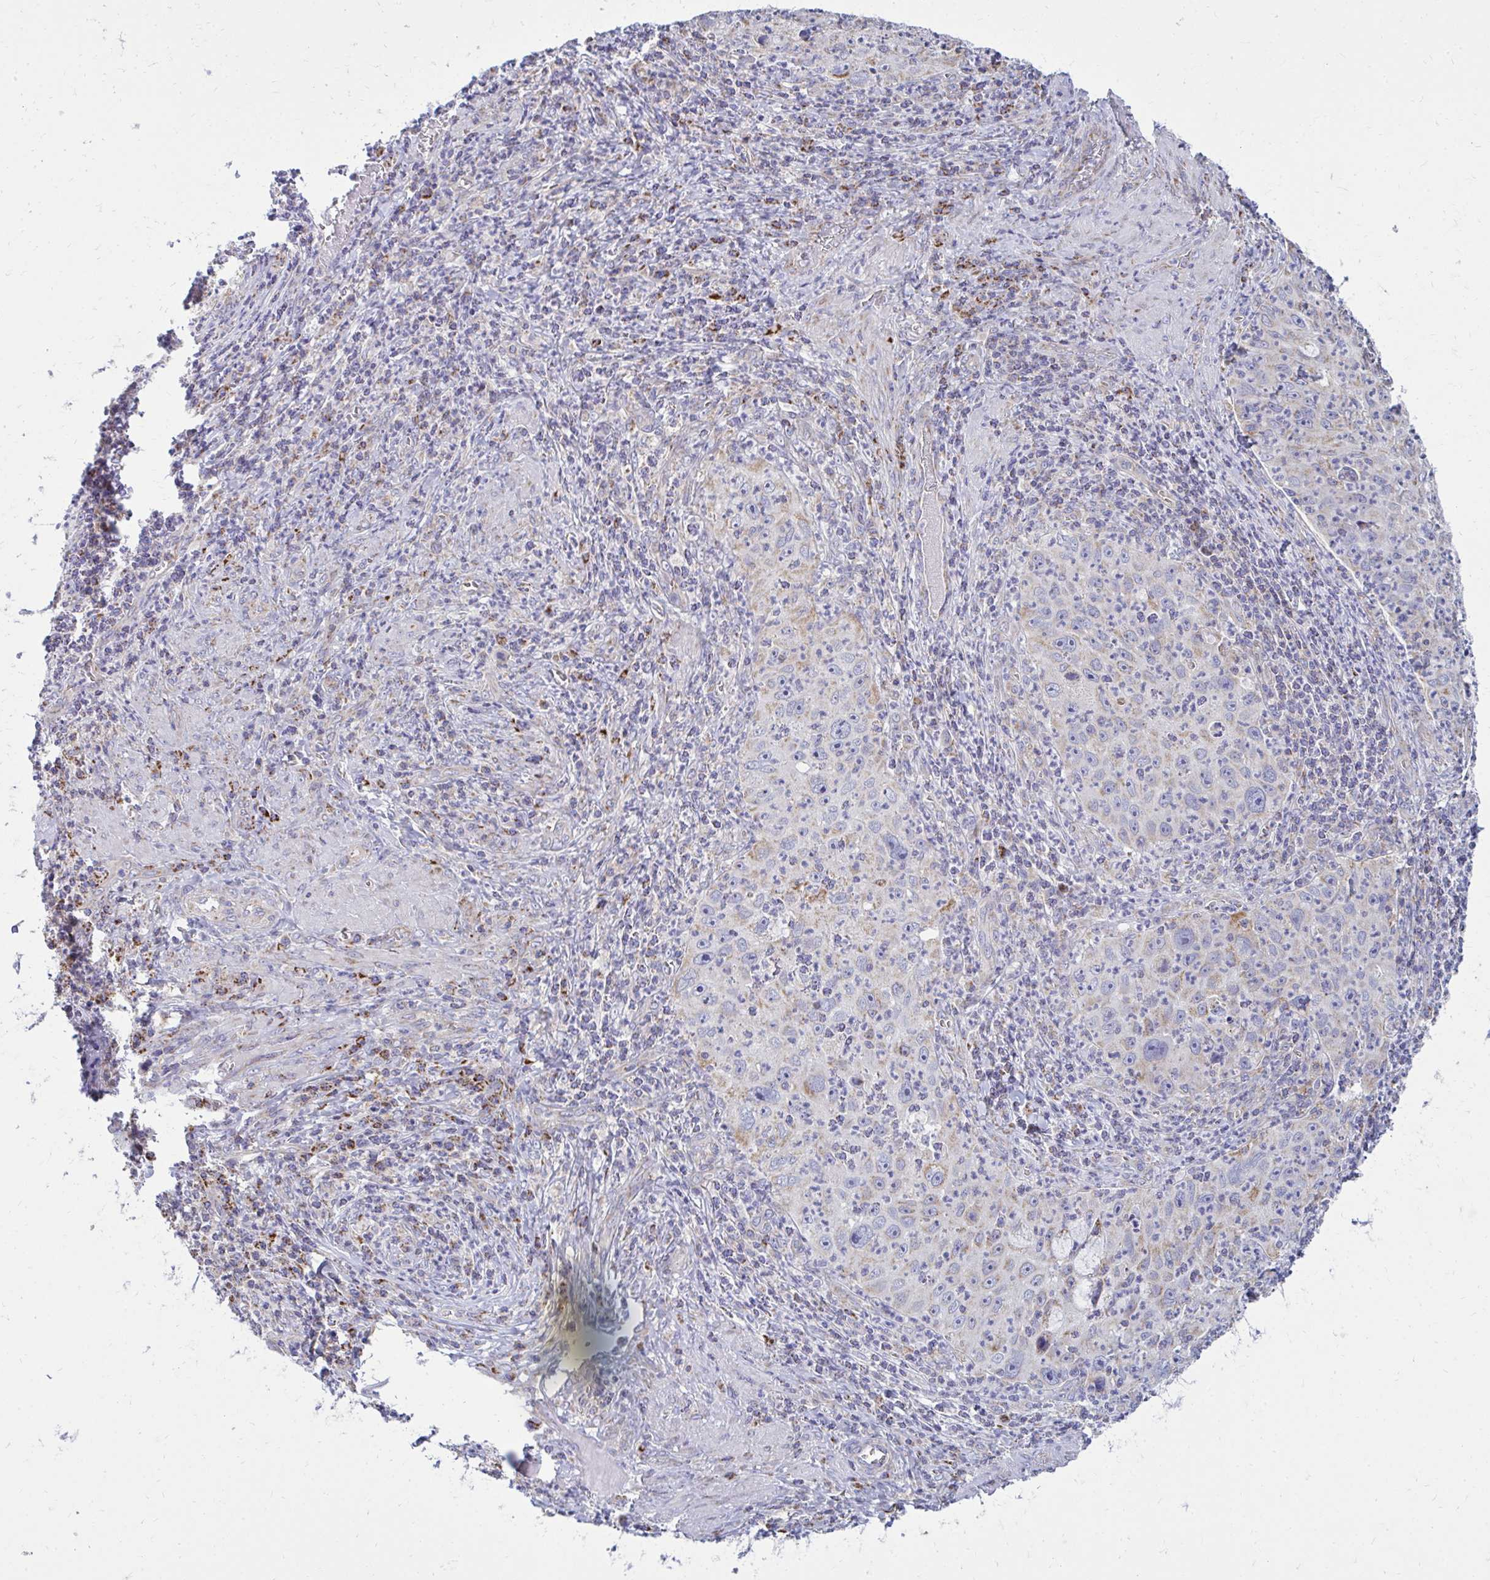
{"staining": {"intensity": "weak", "quantity": "<25%", "location": "cytoplasmic/membranous"}, "tissue": "cervical cancer", "cell_type": "Tumor cells", "image_type": "cancer", "snomed": [{"axis": "morphology", "description": "Squamous cell carcinoma, NOS"}, {"axis": "topography", "description": "Cervix"}], "caption": "There is no significant staining in tumor cells of squamous cell carcinoma (cervical). (Immunohistochemistry, brightfield microscopy, high magnification).", "gene": "OR10R2", "patient": {"sex": "female", "age": 30}}